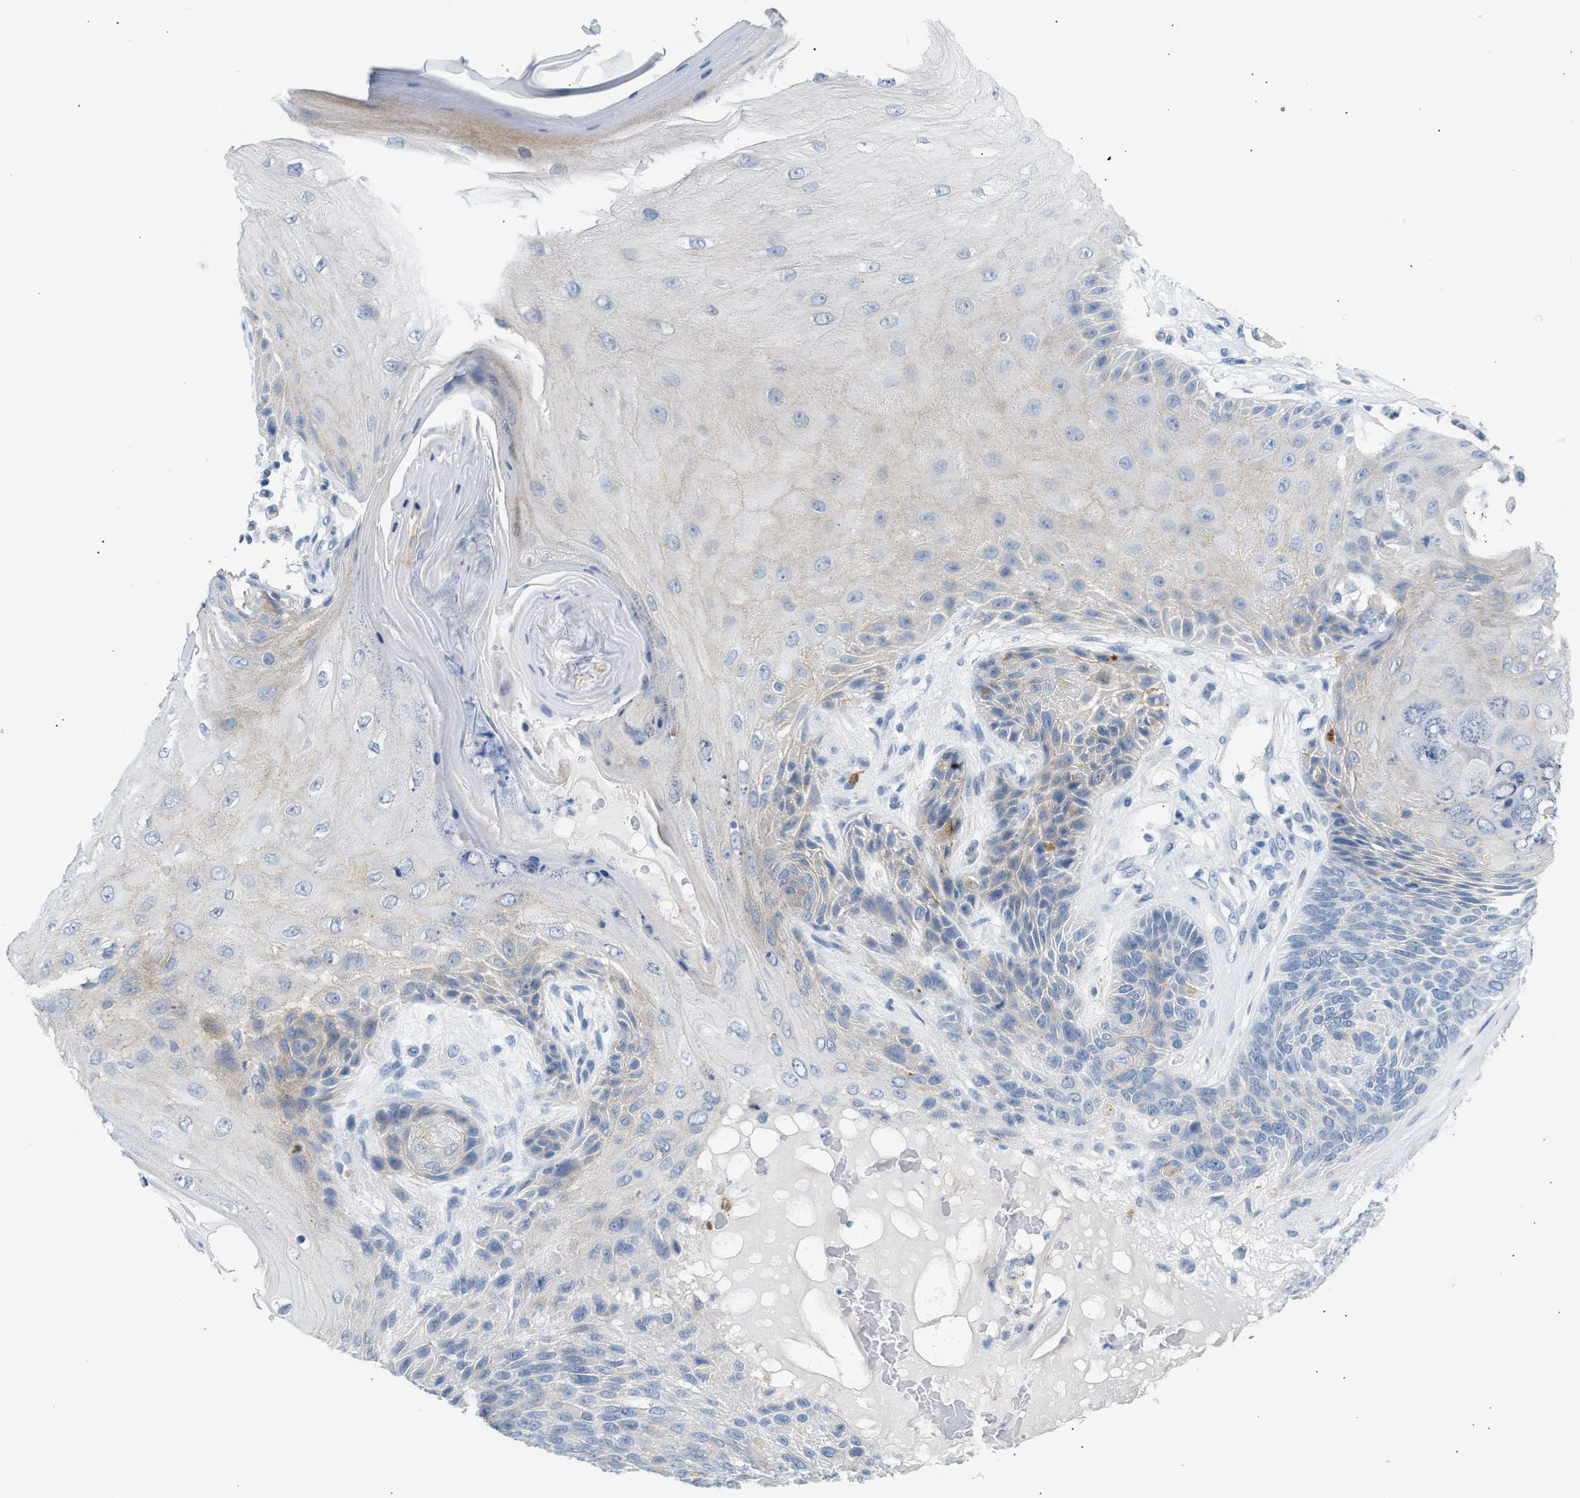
{"staining": {"intensity": "moderate", "quantity": "<25%", "location": "cytoplasmic/membranous"}, "tissue": "skin cancer", "cell_type": "Tumor cells", "image_type": "cancer", "snomed": [{"axis": "morphology", "description": "Basal cell carcinoma"}, {"axis": "topography", "description": "Skin"}], "caption": "Protein staining of skin basal cell carcinoma tissue displays moderate cytoplasmic/membranous staining in about <25% of tumor cells.", "gene": "ERBB2", "patient": {"sex": "male", "age": 55}}